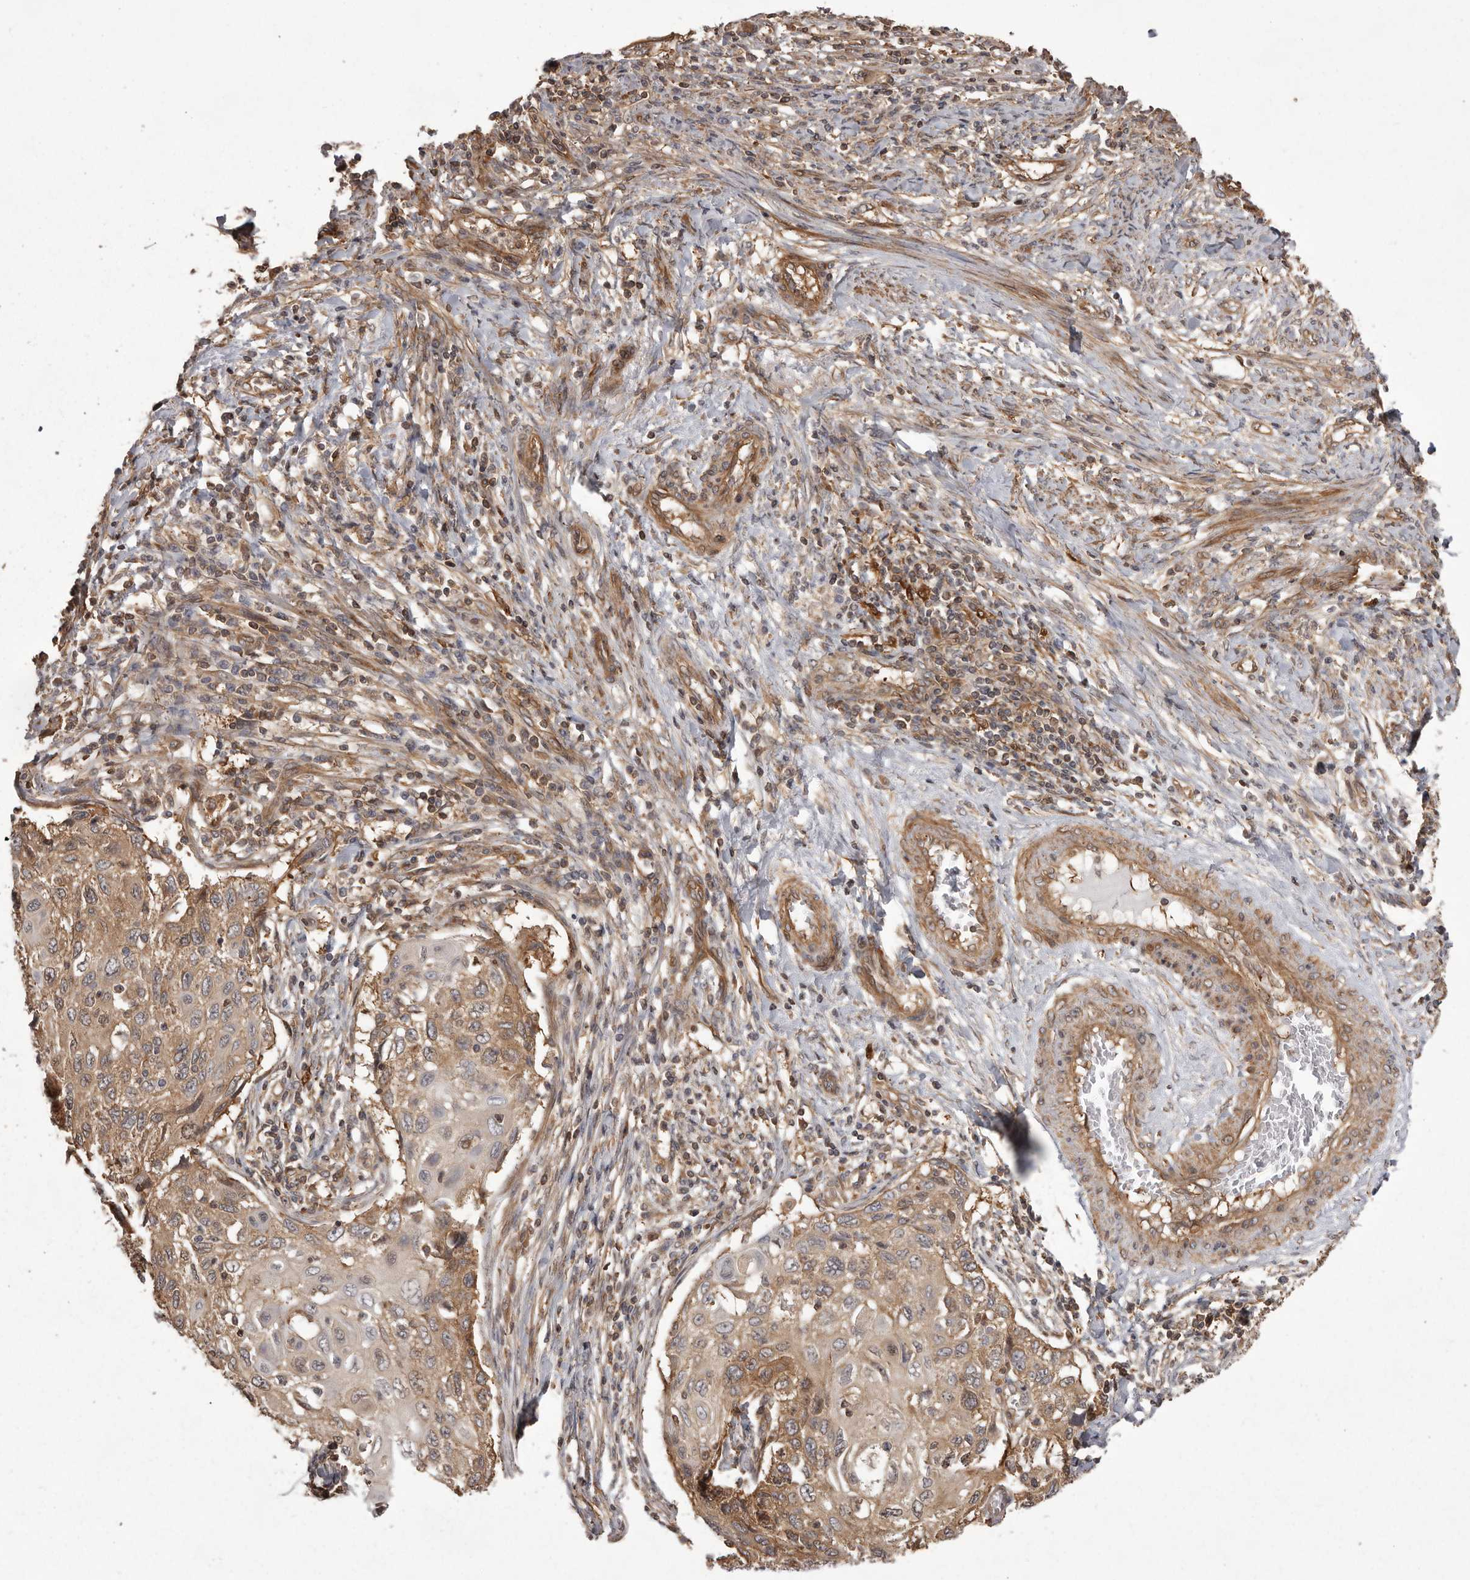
{"staining": {"intensity": "moderate", "quantity": ">75%", "location": "cytoplasmic/membranous"}, "tissue": "cervical cancer", "cell_type": "Tumor cells", "image_type": "cancer", "snomed": [{"axis": "morphology", "description": "Squamous cell carcinoma, NOS"}, {"axis": "topography", "description": "Cervix"}], "caption": "A photomicrograph of cervical cancer (squamous cell carcinoma) stained for a protein demonstrates moderate cytoplasmic/membranous brown staining in tumor cells.", "gene": "NFKBIA", "patient": {"sex": "female", "age": 70}}